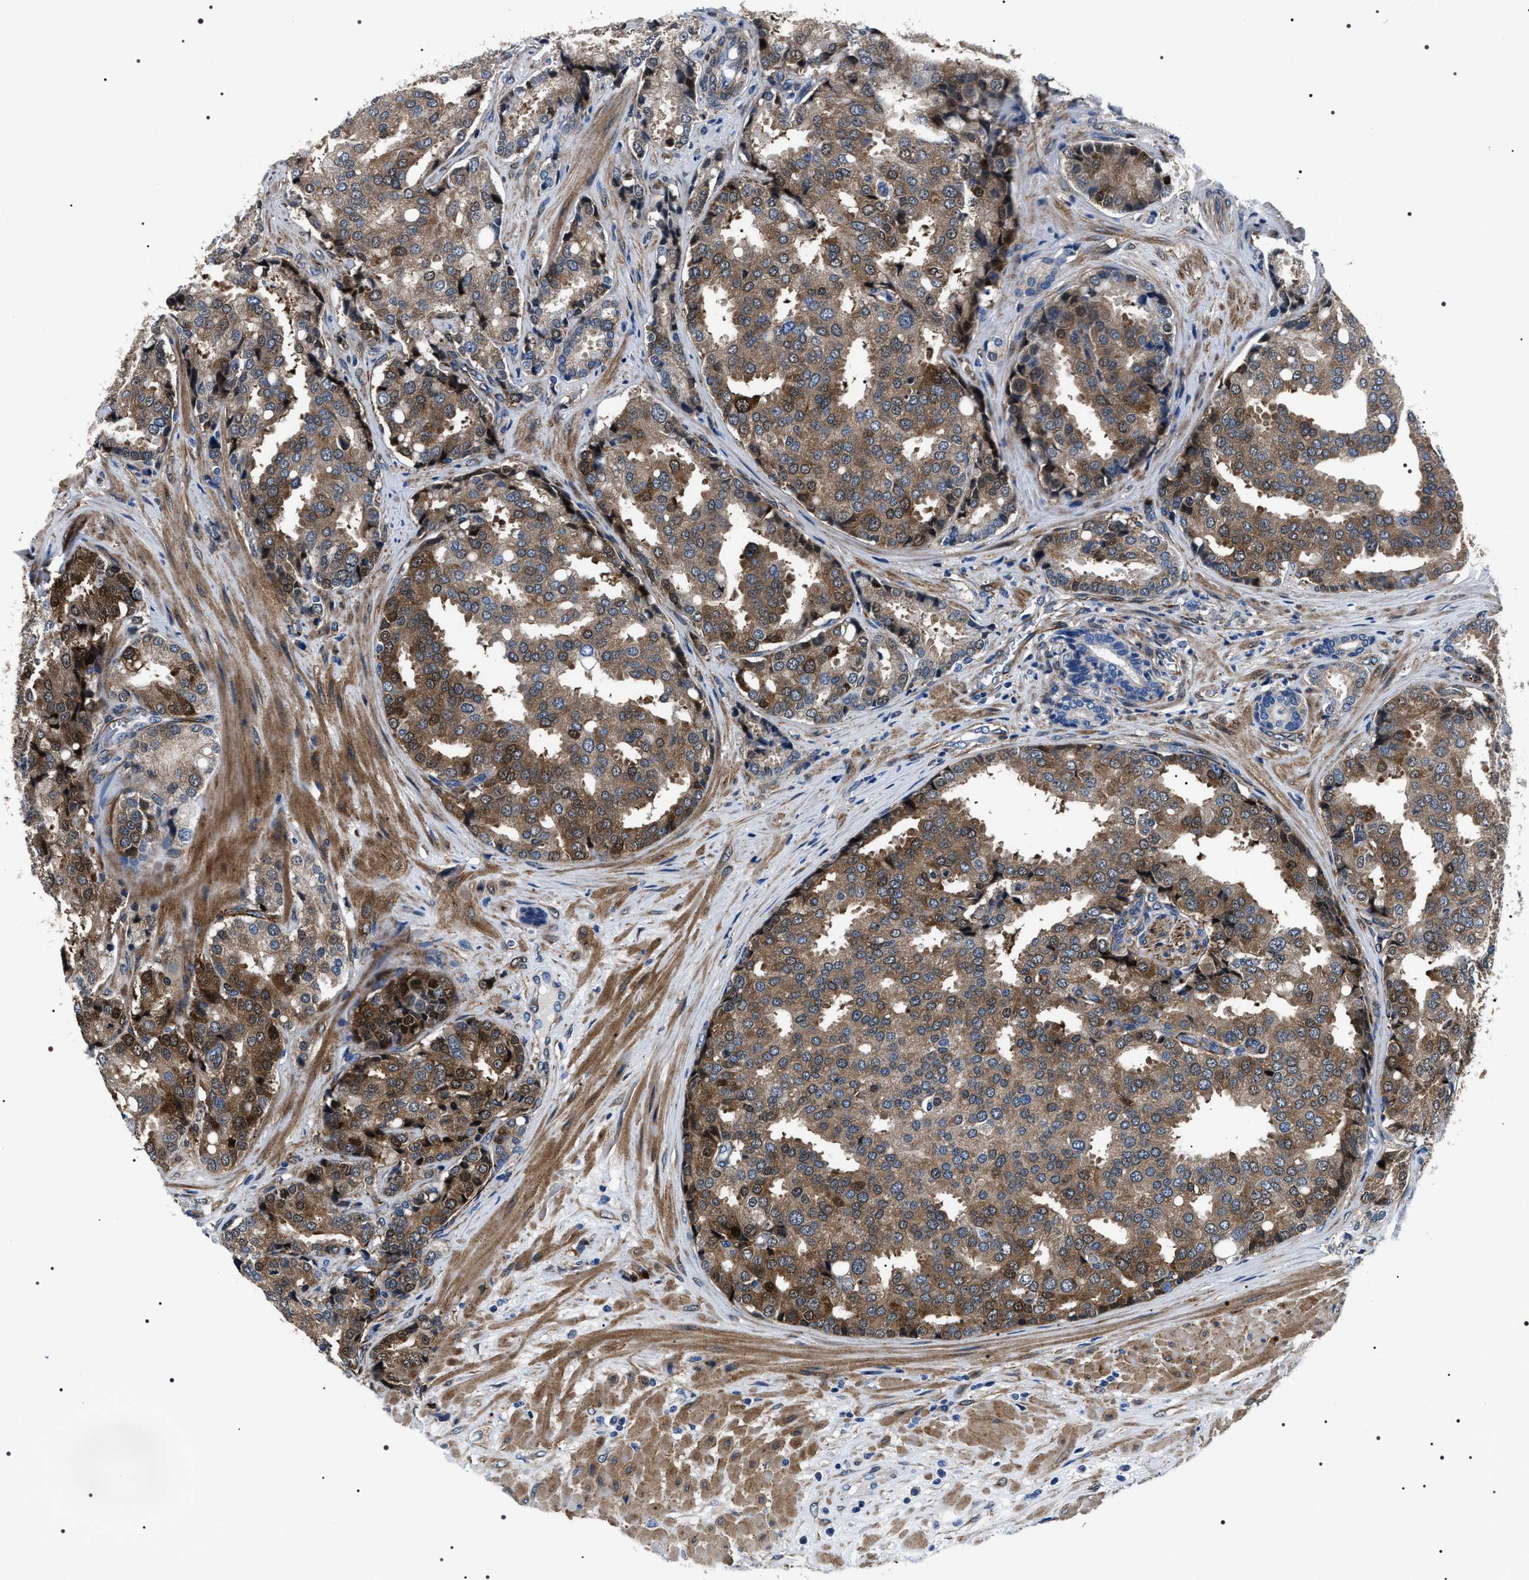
{"staining": {"intensity": "strong", "quantity": ">75%", "location": "cytoplasmic/membranous,nuclear"}, "tissue": "prostate cancer", "cell_type": "Tumor cells", "image_type": "cancer", "snomed": [{"axis": "morphology", "description": "Adenocarcinoma, High grade"}, {"axis": "topography", "description": "Prostate"}], "caption": "Immunohistochemistry (DAB (3,3'-diaminobenzidine)) staining of human high-grade adenocarcinoma (prostate) shows strong cytoplasmic/membranous and nuclear protein staining in approximately >75% of tumor cells. (DAB (3,3'-diaminobenzidine) = brown stain, brightfield microscopy at high magnification).", "gene": "BAG2", "patient": {"sex": "male", "age": 50}}